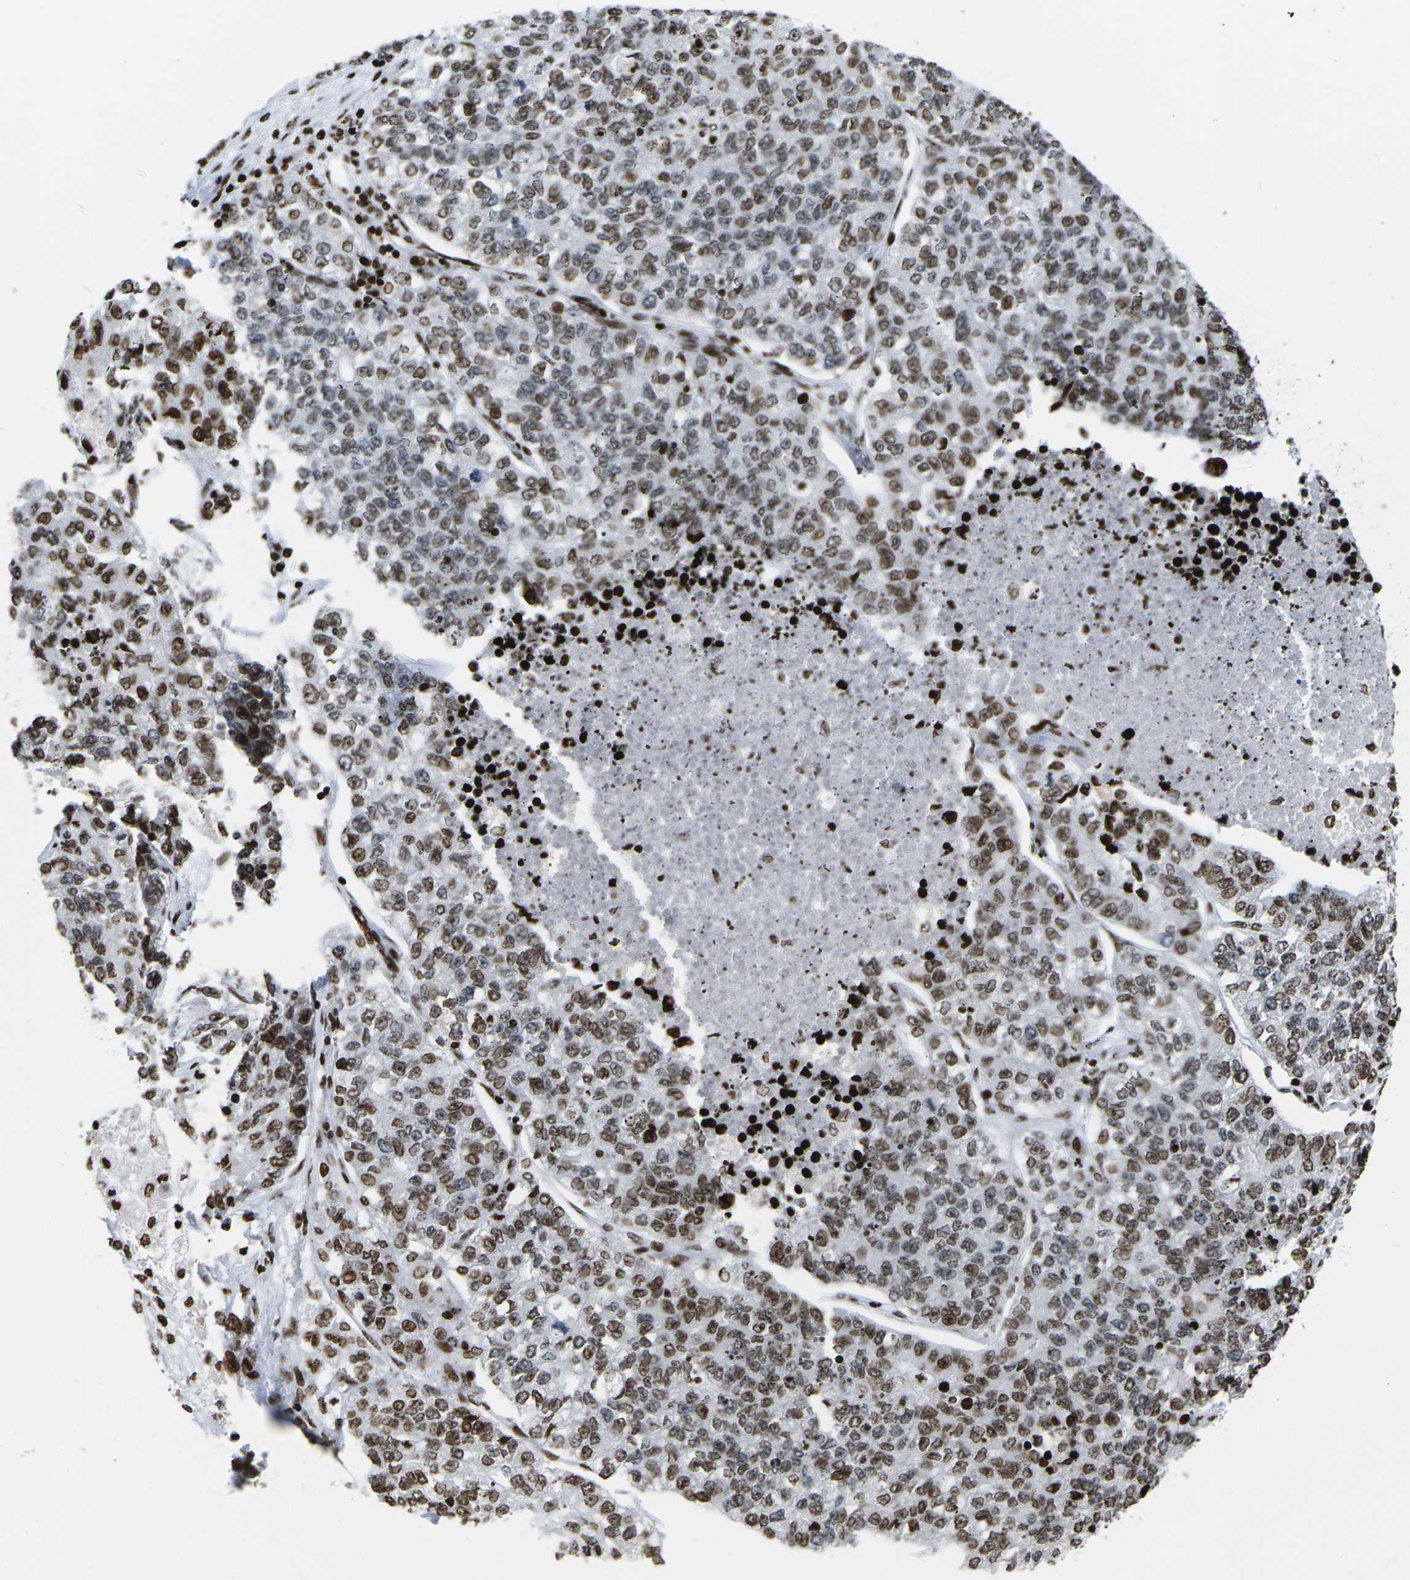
{"staining": {"intensity": "moderate", "quantity": ">75%", "location": "nuclear"}, "tissue": "lung cancer", "cell_type": "Tumor cells", "image_type": "cancer", "snomed": [{"axis": "morphology", "description": "Adenocarcinoma, NOS"}, {"axis": "topography", "description": "Lung"}], "caption": "IHC image of neoplastic tissue: human lung cancer (adenocarcinoma) stained using immunohistochemistry (IHC) reveals medium levels of moderate protein expression localized specifically in the nuclear of tumor cells, appearing as a nuclear brown color.", "gene": "H1-4", "patient": {"sex": "male", "age": 49}}